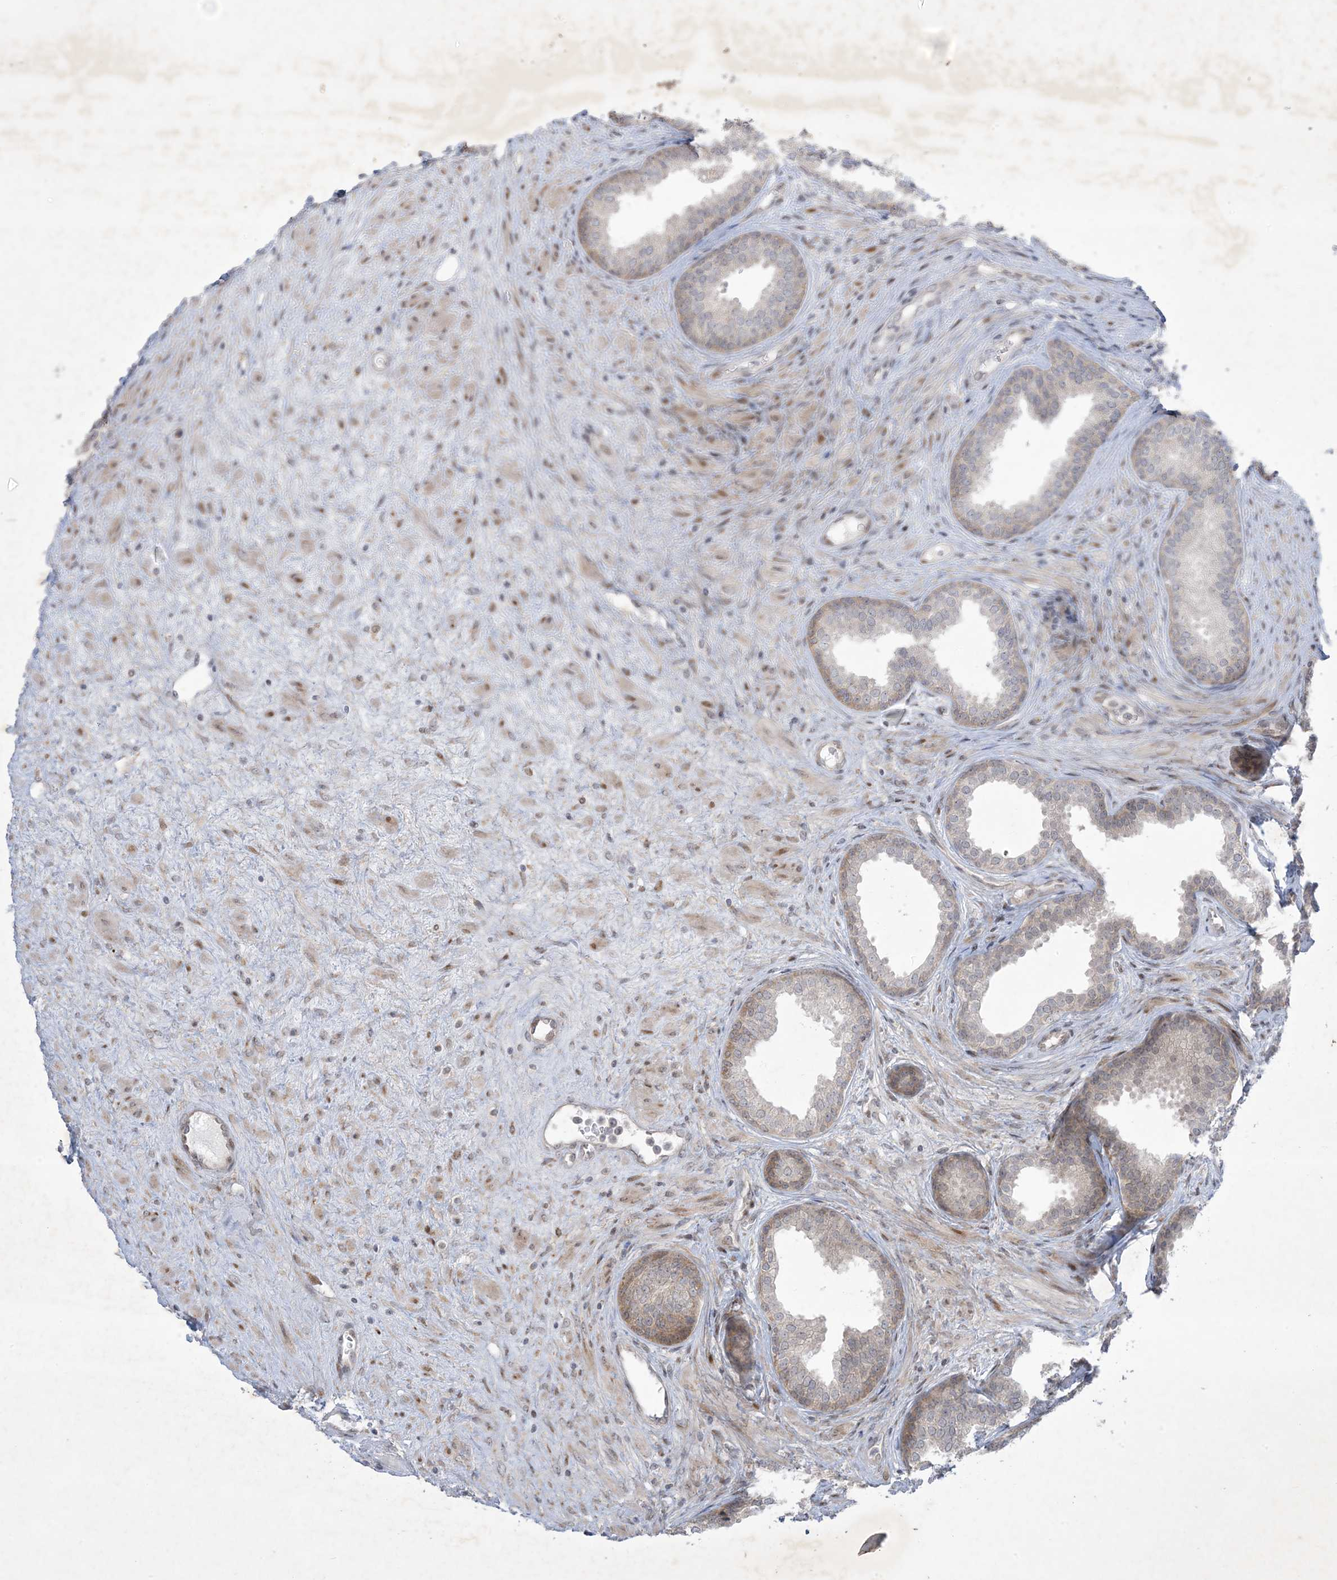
{"staining": {"intensity": "weak", "quantity": "<25%", "location": "cytoplasmic/membranous"}, "tissue": "prostate", "cell_type": "Glandular cells", "image_type": "normal", "snomed": [{"axis": "morphology", "description": "Normal tissue, NOS"}, {"axis": "topography", "description": "Prostate"}], "caption": "A high-resolution histopathology image shows immunohistochemistry (IHC) staining of normal prostate, which shows no significant staining in glandular cells. The staining was performed using DAB (3,3'-diaminobenzidine) to visualize the protein expression in brown, while the nuclei were stained in blue with hematoxylin (Magnification: 20x).", "gene": "SOGA3", "patient": {"sex": "male", "age": 76}}